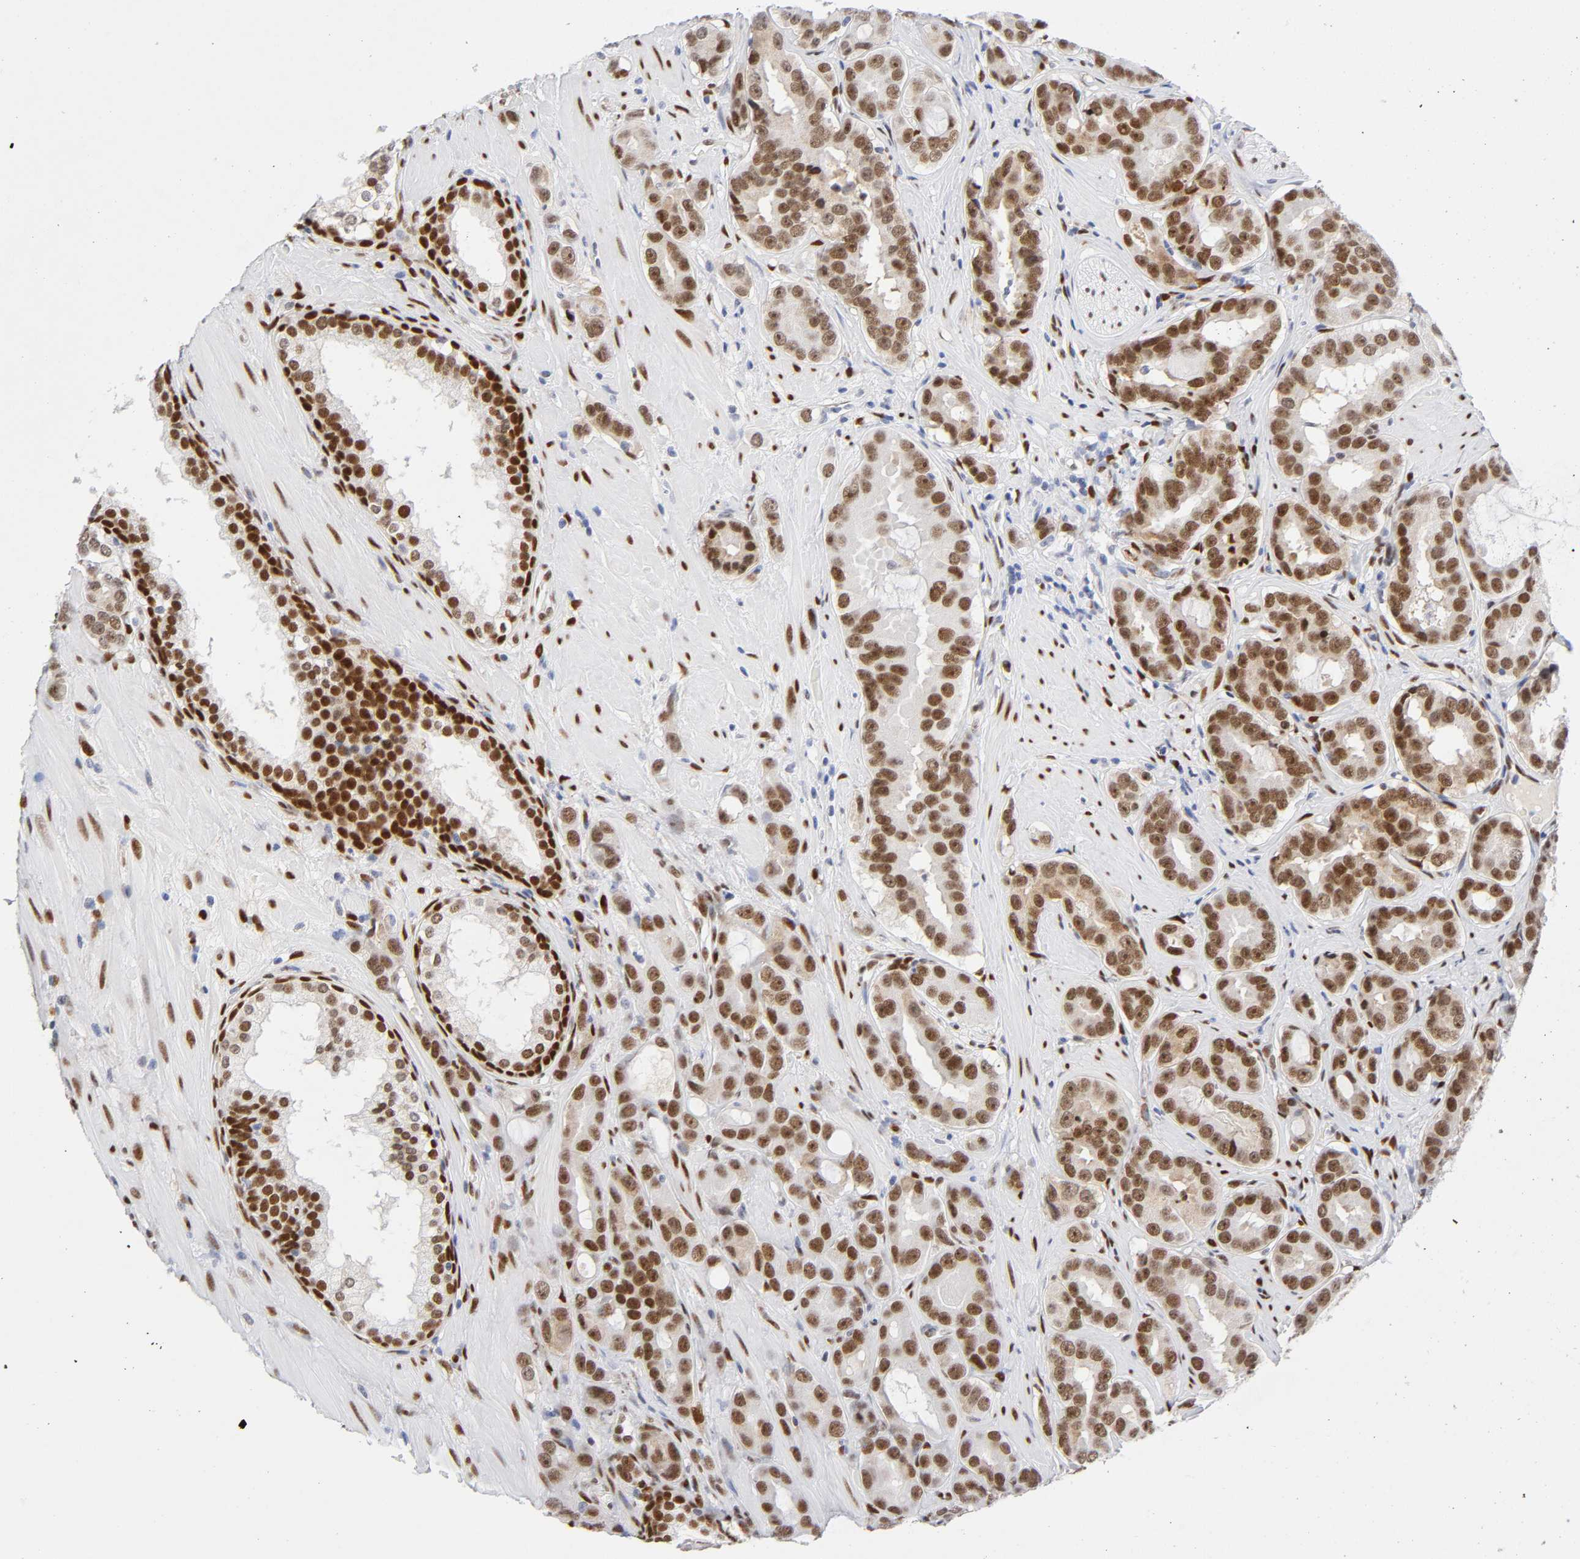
{"staining": {"intensity": "strong", "quantity": ">75%", "location": "nuclear"}, "tissue": "prostate cancer", "cell_type": "Tumor cells", "image_type": "cancer", "snomed": [{"axis": "morphology", "description": "Adenocarcinoma, Low grade"}, {"axis": "topography", "description": "Prostate"}], "caption": "Immunohistochemistry (IHC) image of neoplastic tissue: human prostate adenocarcinoma (low-grade) stained using immunohistochemistry (IHC) shows high levels of strong protein expression localized specifically in the nuclear of tumor cells, appearing as a nuclear brown color.", "gene": "NFIC", "patient": {"sex": "male", "age": 59}}